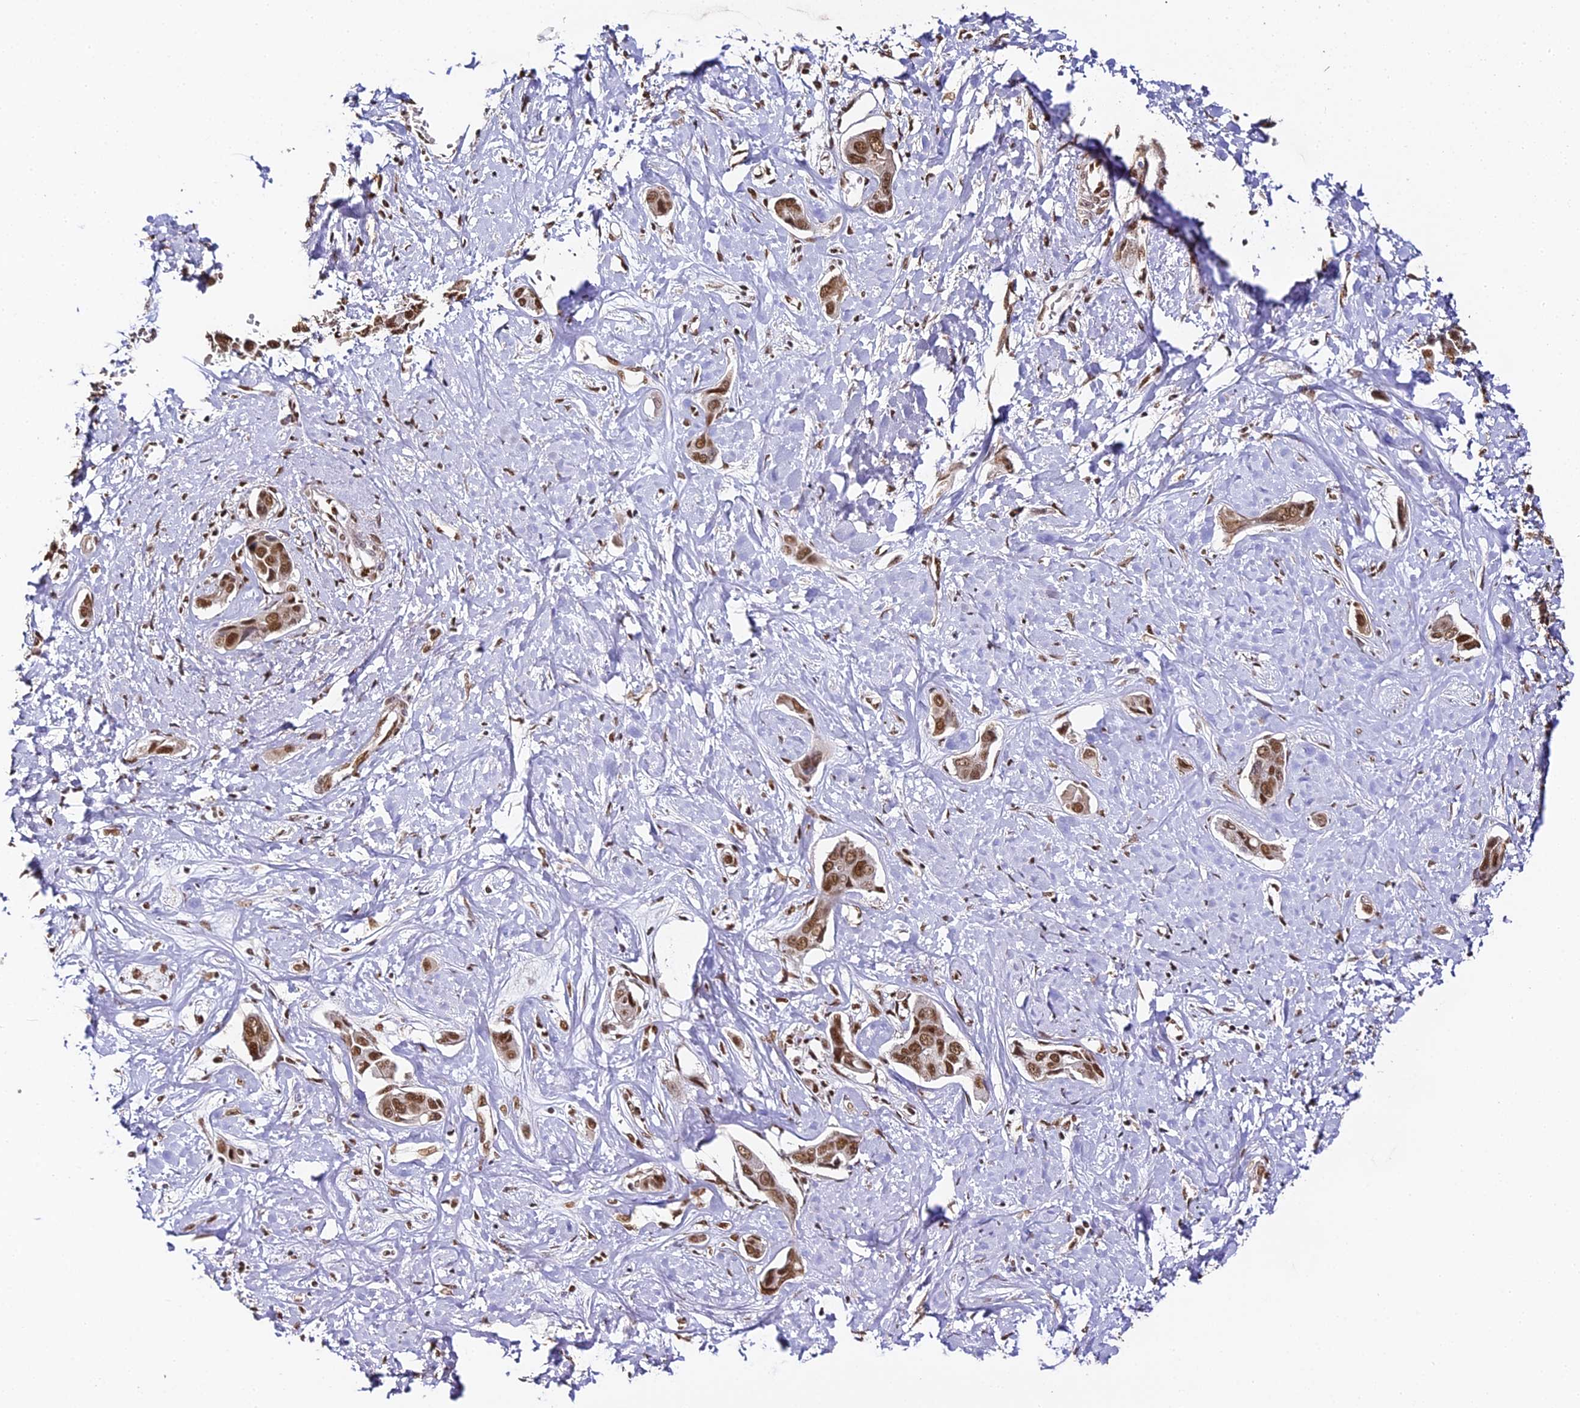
{"staining": {"intensity": "moderate", "quantity": ">75%", "location": "nuclear"}, "tissue": "liver cancer", "cell_type": "Tumor cells", "image_type": "cancer", "snomed": [{"axis": "morphology", "description": "Cholangiocarcinoma"}, {"axis": "topography", "description": "Liver"}], "caption": "The micrograph demonstrates immunohistochemical staining of liver cholangiocarcinoma. There is moderate nuclear staining is appreciated in about >75% of tumor cells. The protein is shown in brown color, while the nuclei are stained blue.", "gene": "HNRNPA1", "patient": {"sex": "male", "age": 59}}